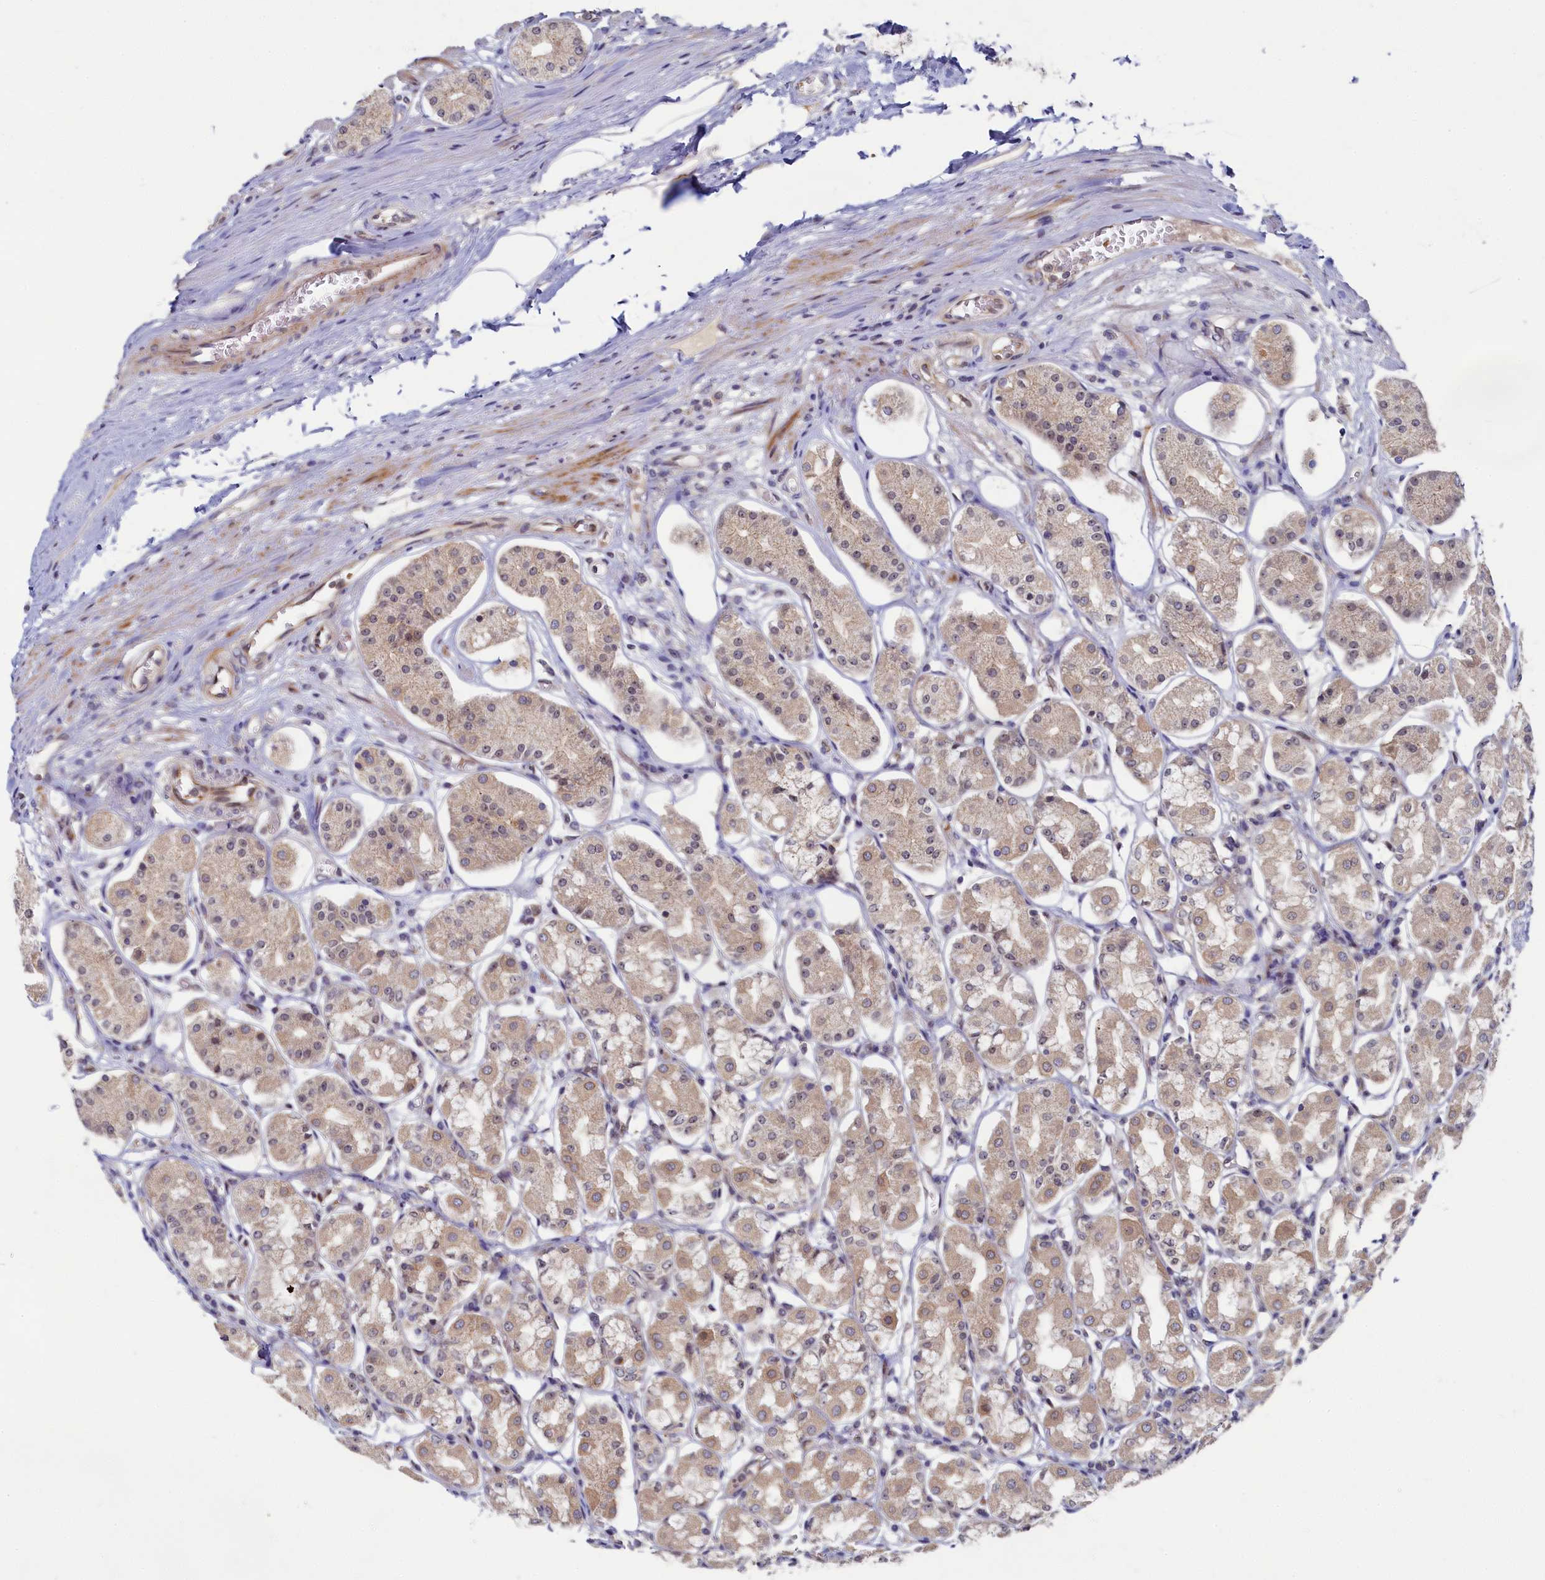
{"staining": {"intensity": "moderate", "quantity": "25%-75%", "location": "cytoplasmic/membranous"}, "tissue": "stomach", "cell_type": "Glandular cells", "image_type": "normal", "snomed": [{"axis": "morphology", "description": "Normal tissue, NOS"}, {"axis": "topography", "description": "Stomach, lower"}], "caption": "Immunohistochemical staining of benign stomach shows 25%-75% levels of moderate cytoplasmic/membranous protein positivity in about 25%-75% of glandular cells.", "gene": "CEP20", "patient": {"sex": "female", "age": 56}}